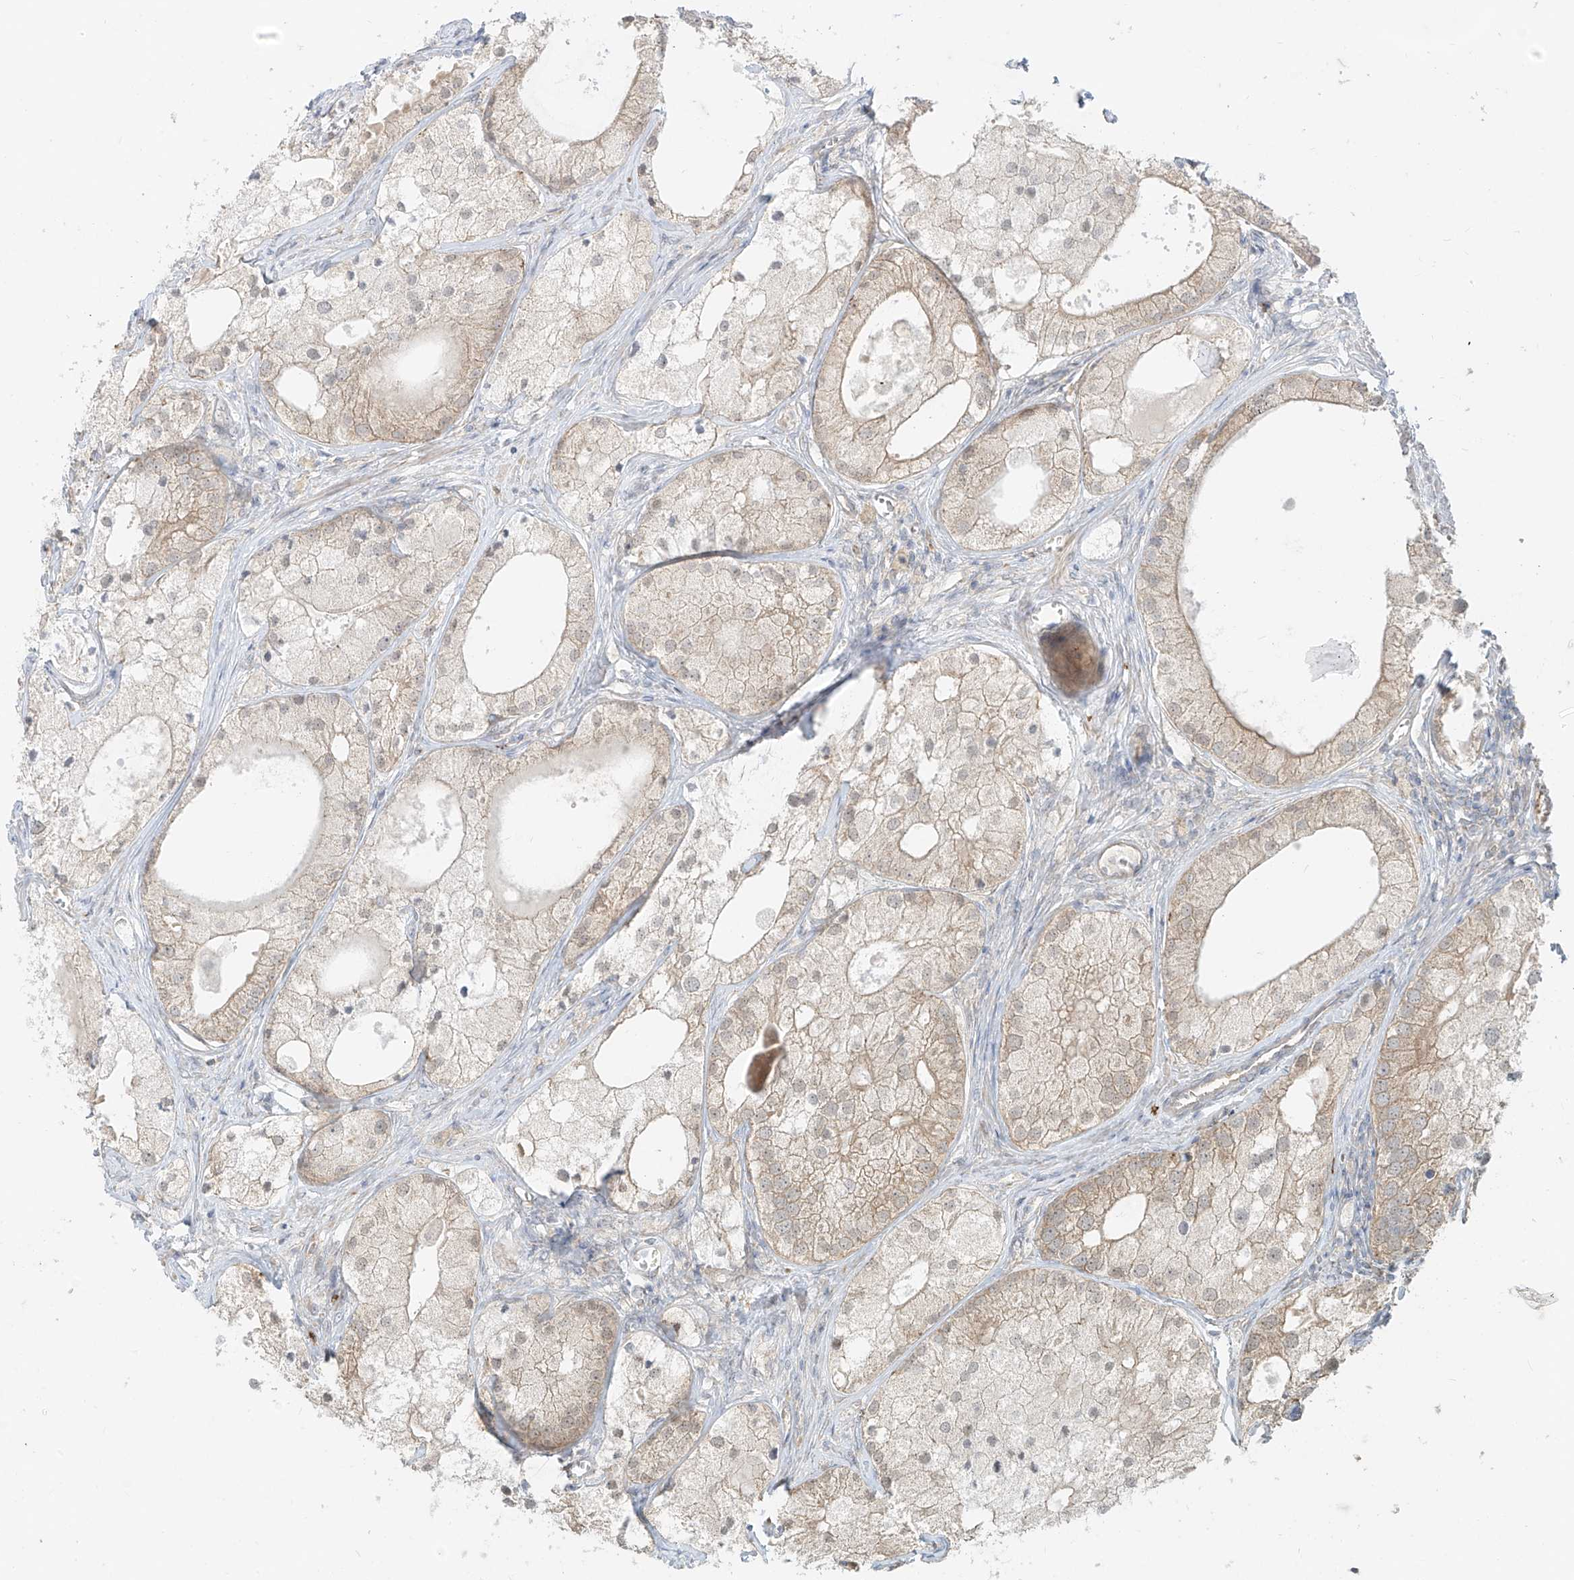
{"staining": {"intensity": "weak", "quantity": "25%-75%", "location": "cytoplasmic/membranous"}, "tissue": "prostate cancer", "cell_type": "Tumor cells", "image_type": "cancer", "snomed": [{"axis": "morphology", "description": "Adenocarcinoma, Low grade"}, {"axis": "topography", "description": "Prostate"}], "caption": "Immunohistochemistry (IHC) image of adenocarcinoma (low-grade) (prostate) stained for a protein (brown), which demonstrates low levels of weak cytoplasmic/membranous expression in approximately 25%-75% of tumor cells.", "gene": "MTUS2", "patient": {"sex": "male", "age": 69}}